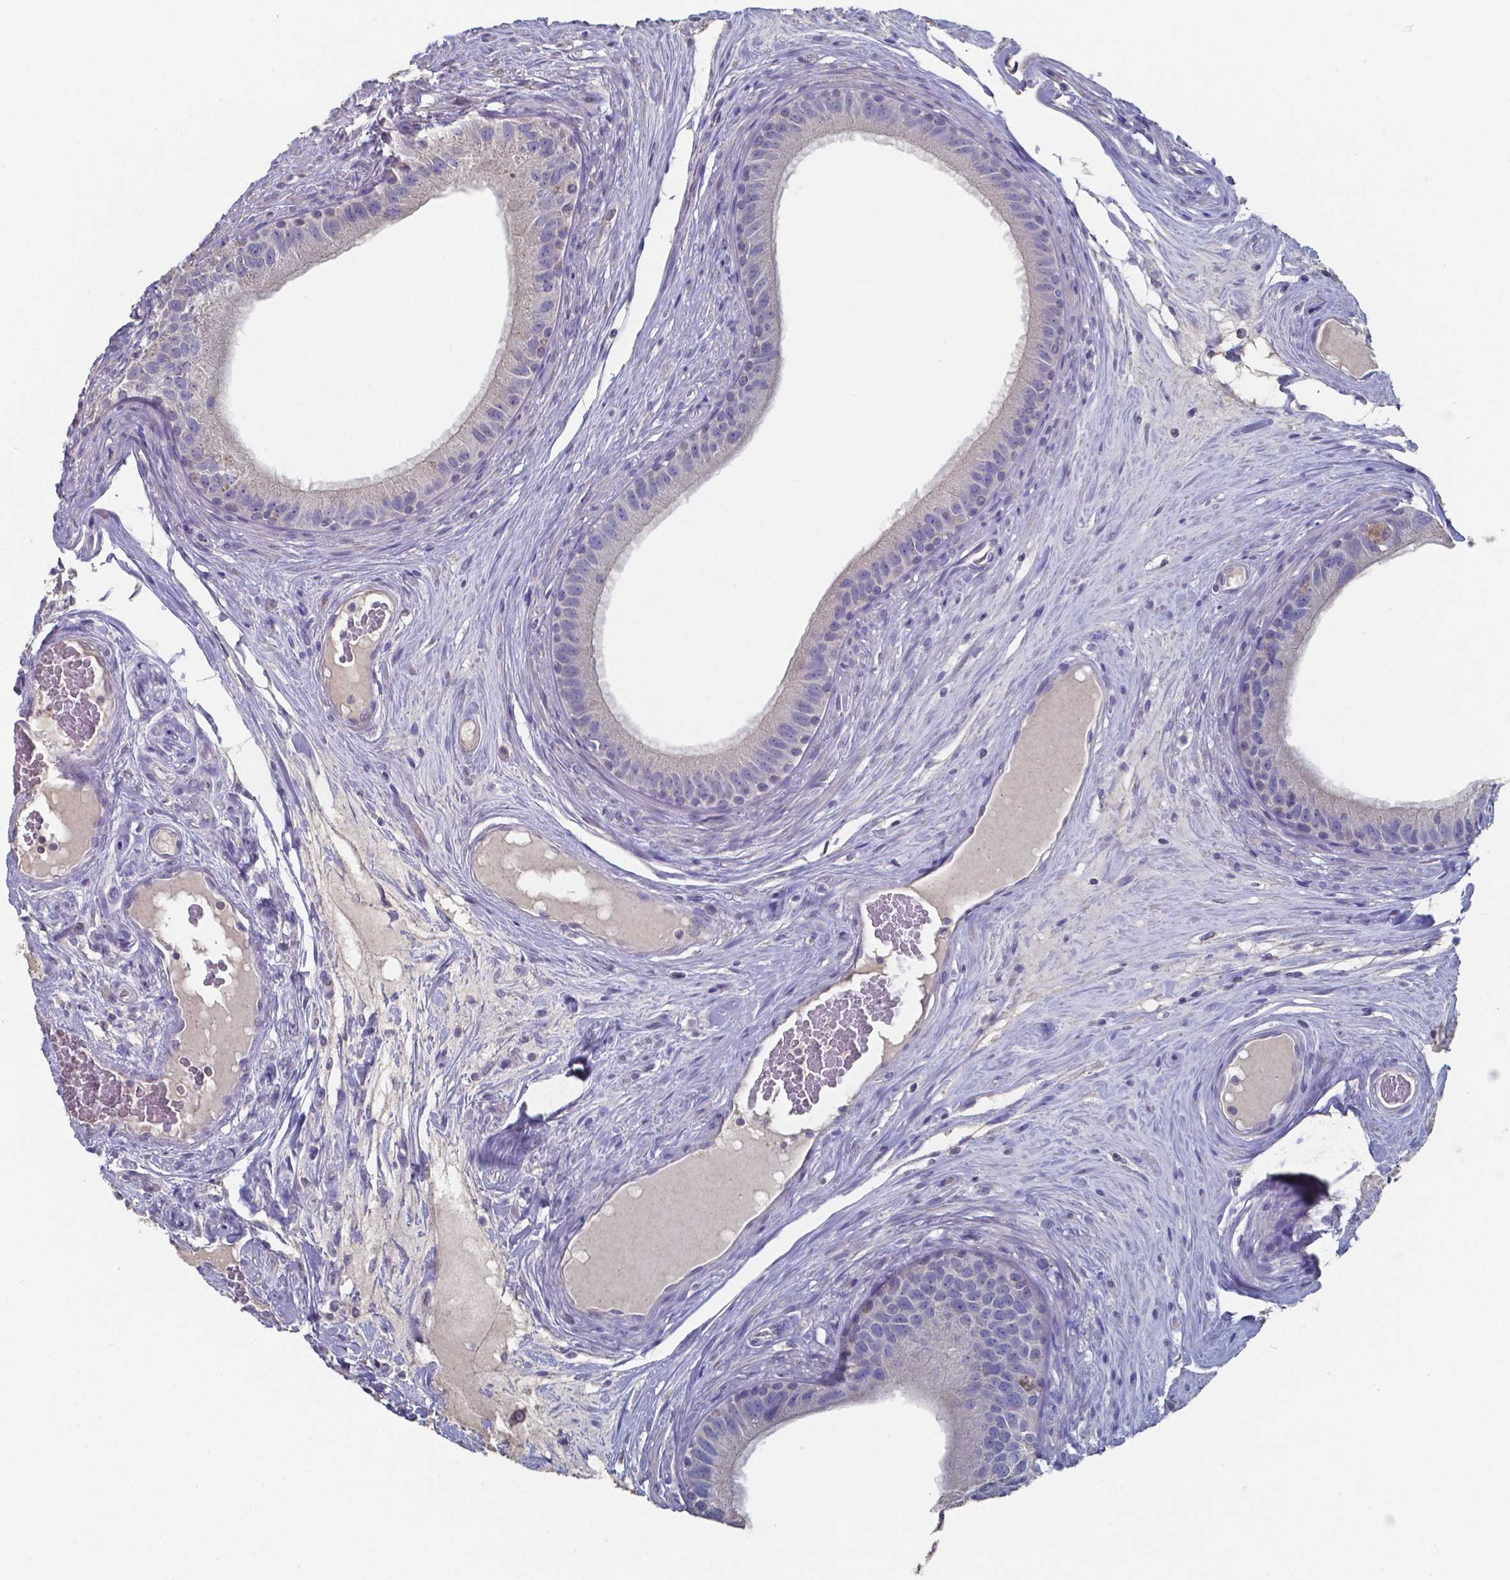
{"staining": {"intensity": "negative", "quantity": "none", "location": "none"}, "tissue": "epididymis", "cell_type": "Glandular cells", "image_type": "normal", "snomed": [{"axis": "morphology", "description": "Normal tissue, NOS"}, {"axis": "topography", "description": "Epididymis"}], "caption": "Immunohistochemistry photomicrograph of normal epididymis stained for a protein (brown), which displays no positivity in glandular cells. (Immunohistochemistry, brightfield microscopy, high magnification).", "gene": "FOXJ1", "patient": {"sex": "male", "age": 59}}